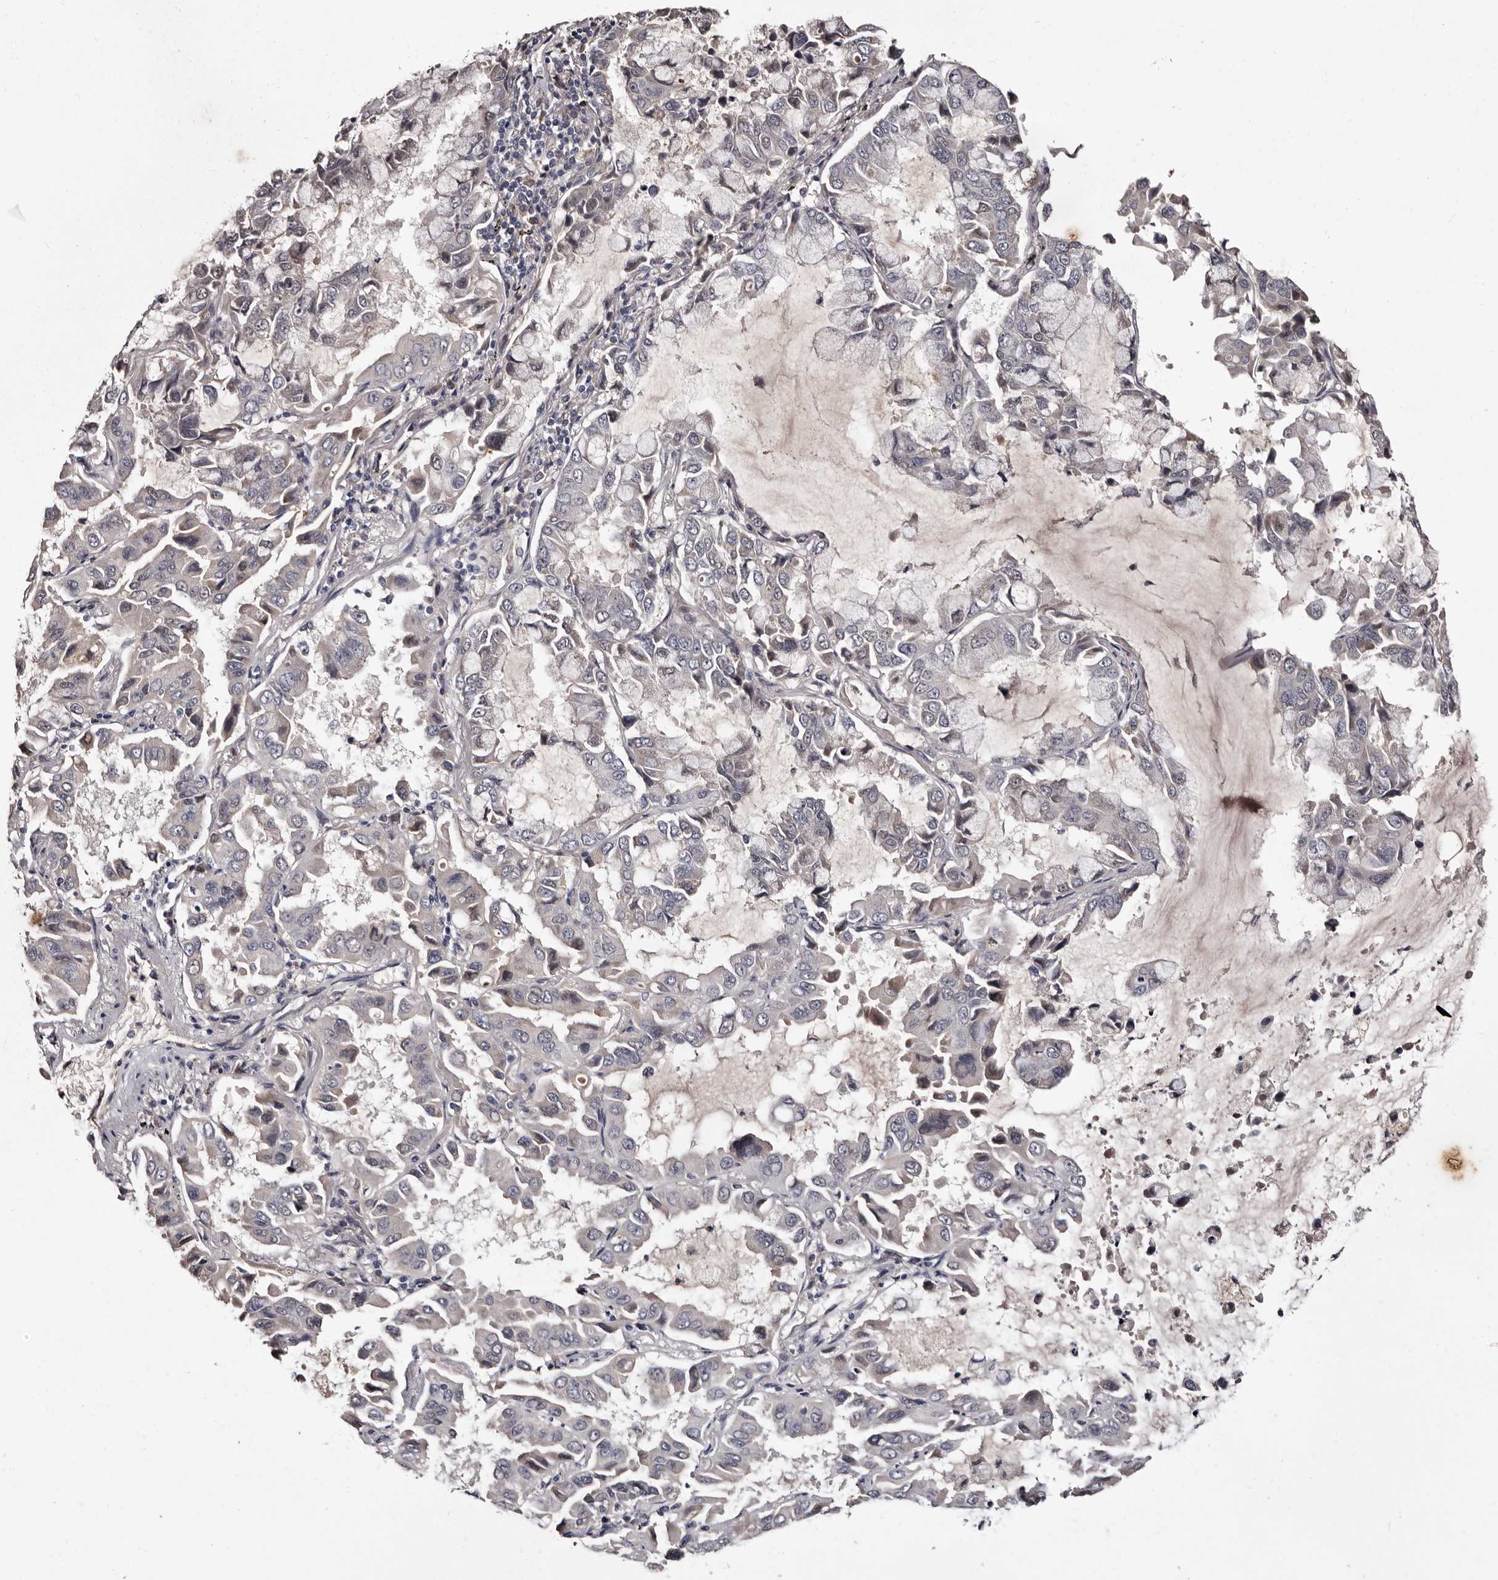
{"staining": {"intensity": "negative", "quantity": "none", "location": "none"}, "tissue": "lung cancer", "cell_type": "Tumor cells", "image_type": "cancer", "snomed": [{"axis": "morphology", "description": "Adenocarcinoma, NOS"}, {"axis": "topography", "description": "Lung"}], "caption": "The image reveals no significant positivity in tumor cells of lung cancer (adenocarcinoma). (Immunohistochemistry, brightfield microscopy, high magnification).", "gene": "LANCL2", "patient": {"sex": "male", "age": 64}}